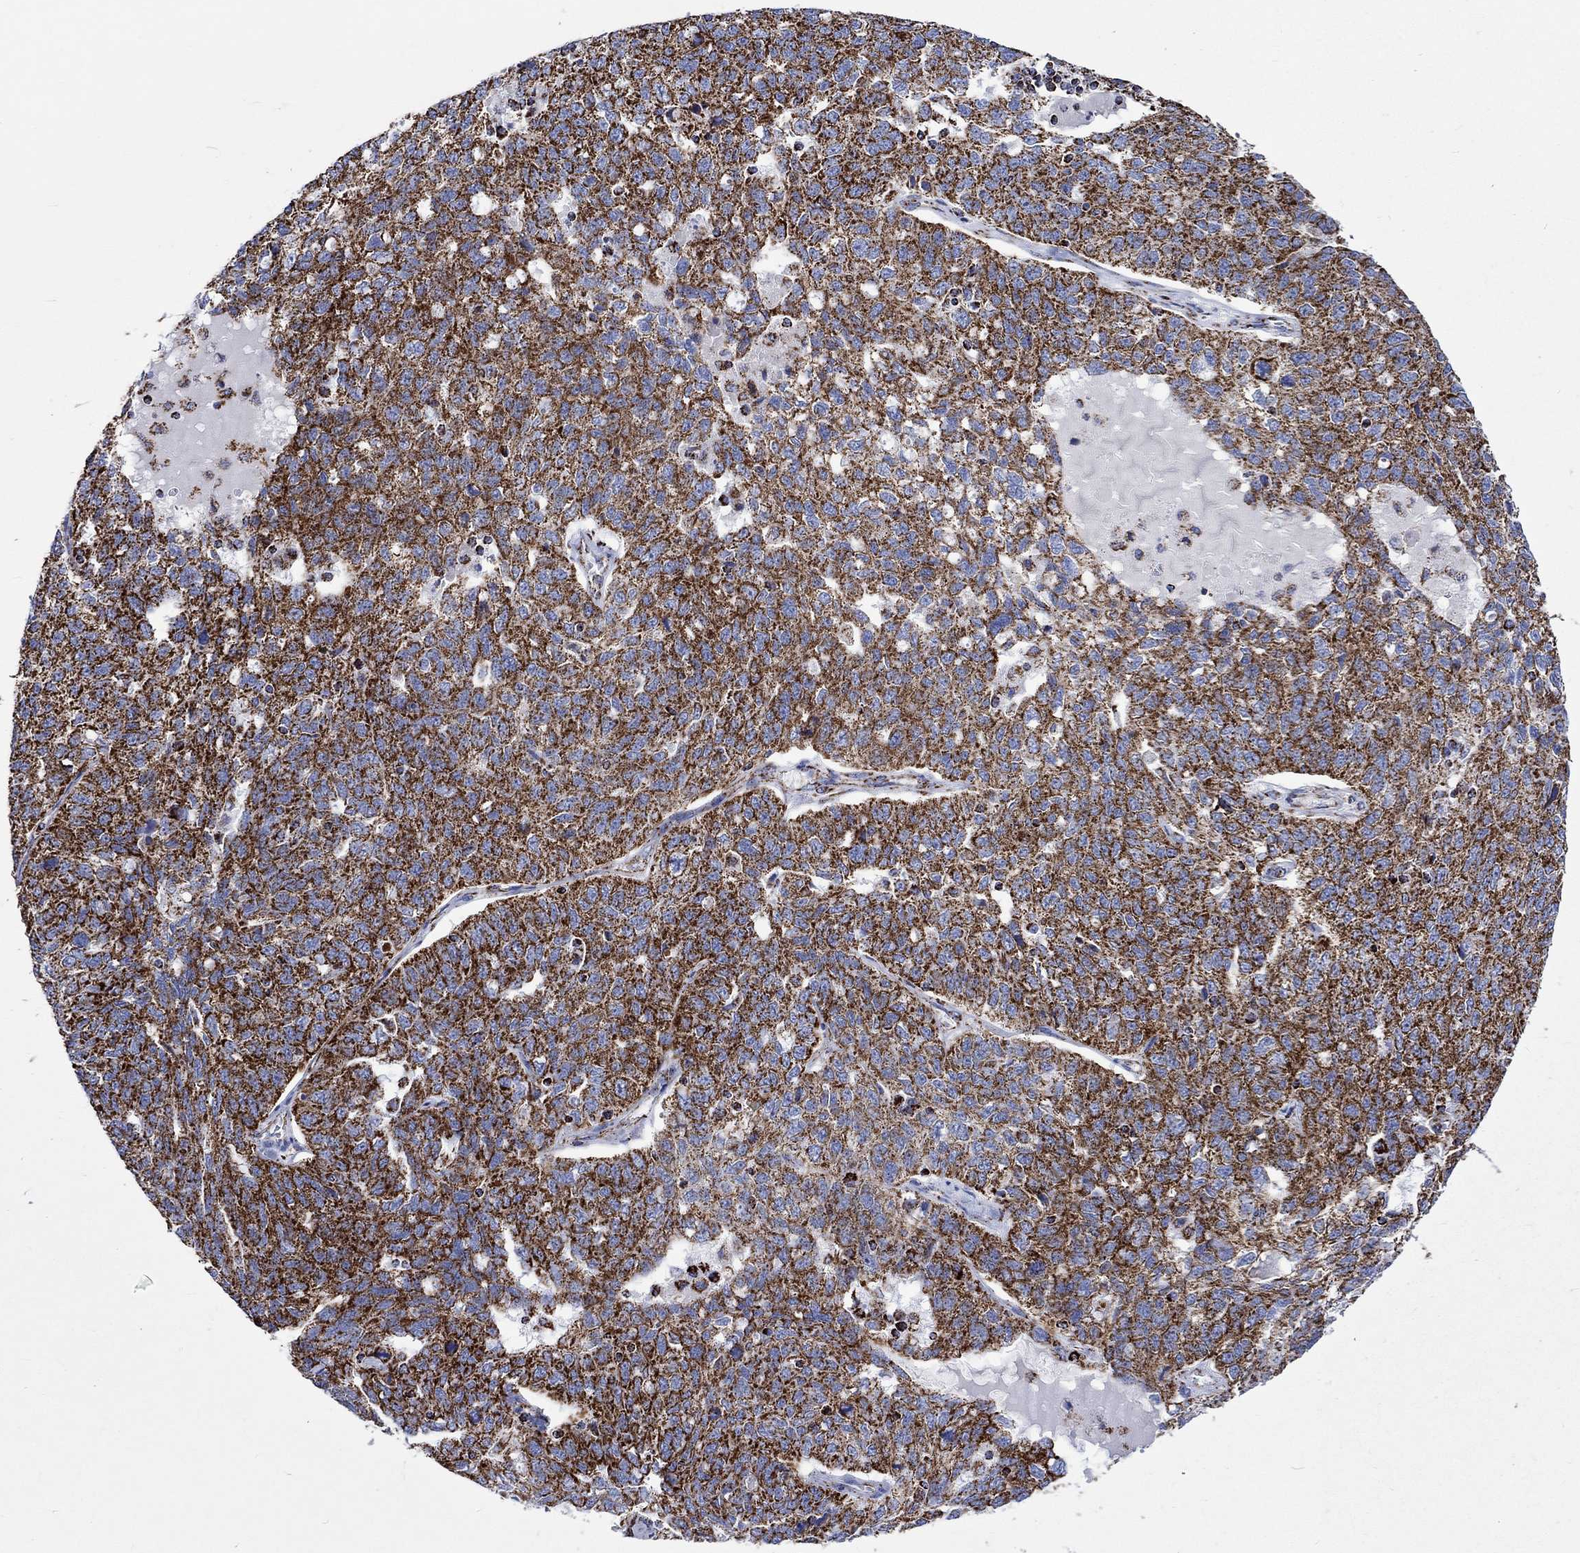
{"staining": {"intensity": "strong", "quantity": ">75%", "location": "cytoplasmic/membranous"}, "tissue": "ovarian cancer", "cell_type": "Tumor cells", "image_type": "cancer", "snomed": [{"axis": "morphology", "description": "Cystadenocarcinoma, serous, NOS"}, {"axis": "topography", "description": "Ovary"}], "caption": "Immunohistochemical staining of serous cystadenocarcinoma (ovarian) reveals high levels of strong cytoplasmic/membranous protein expression in approximately >75% of tumor cells.", "gene": "RCE1", "patient": {"sex": "female", "age": 71}}